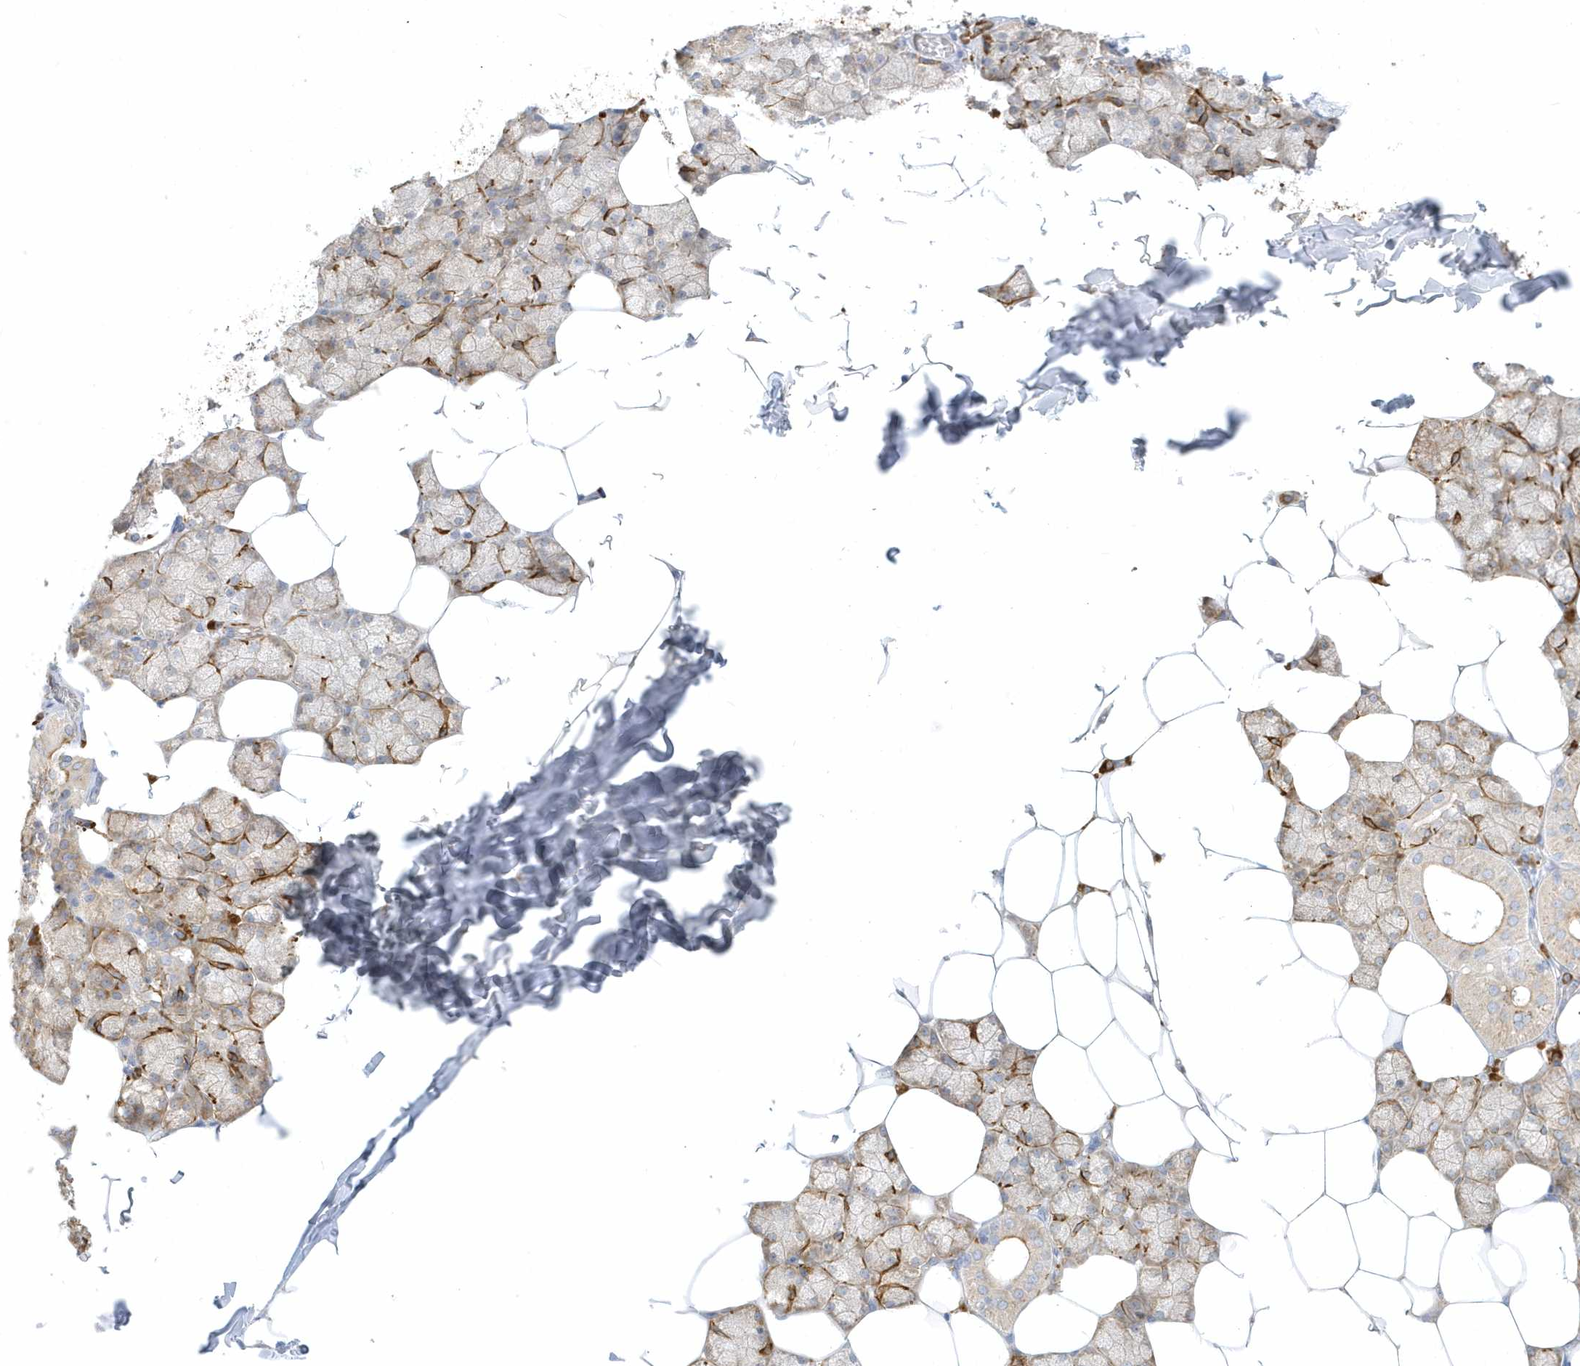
{"staining": {"intensity": "weak", "quantity": "25%-75%", "location": "cytoplasmic/membranous"}, "tissue": "salivary gland", "cell_type": "Glandular cells", "image_type": "normal", "snomed": [{"axis": "morphology", "description": "Normal tissue, NOS"}, {"axis": "topography", "description": "Salivary gland"}], "caption": "Approximately 25%-75% of glandular cells in normal human salivary gland demonstrate weak cytoplasmic/membranous protein positivity as visualized by brown immunohistochemical staining.", "gene": "THADA", "patient": {"sex": "male", "age": 62}}